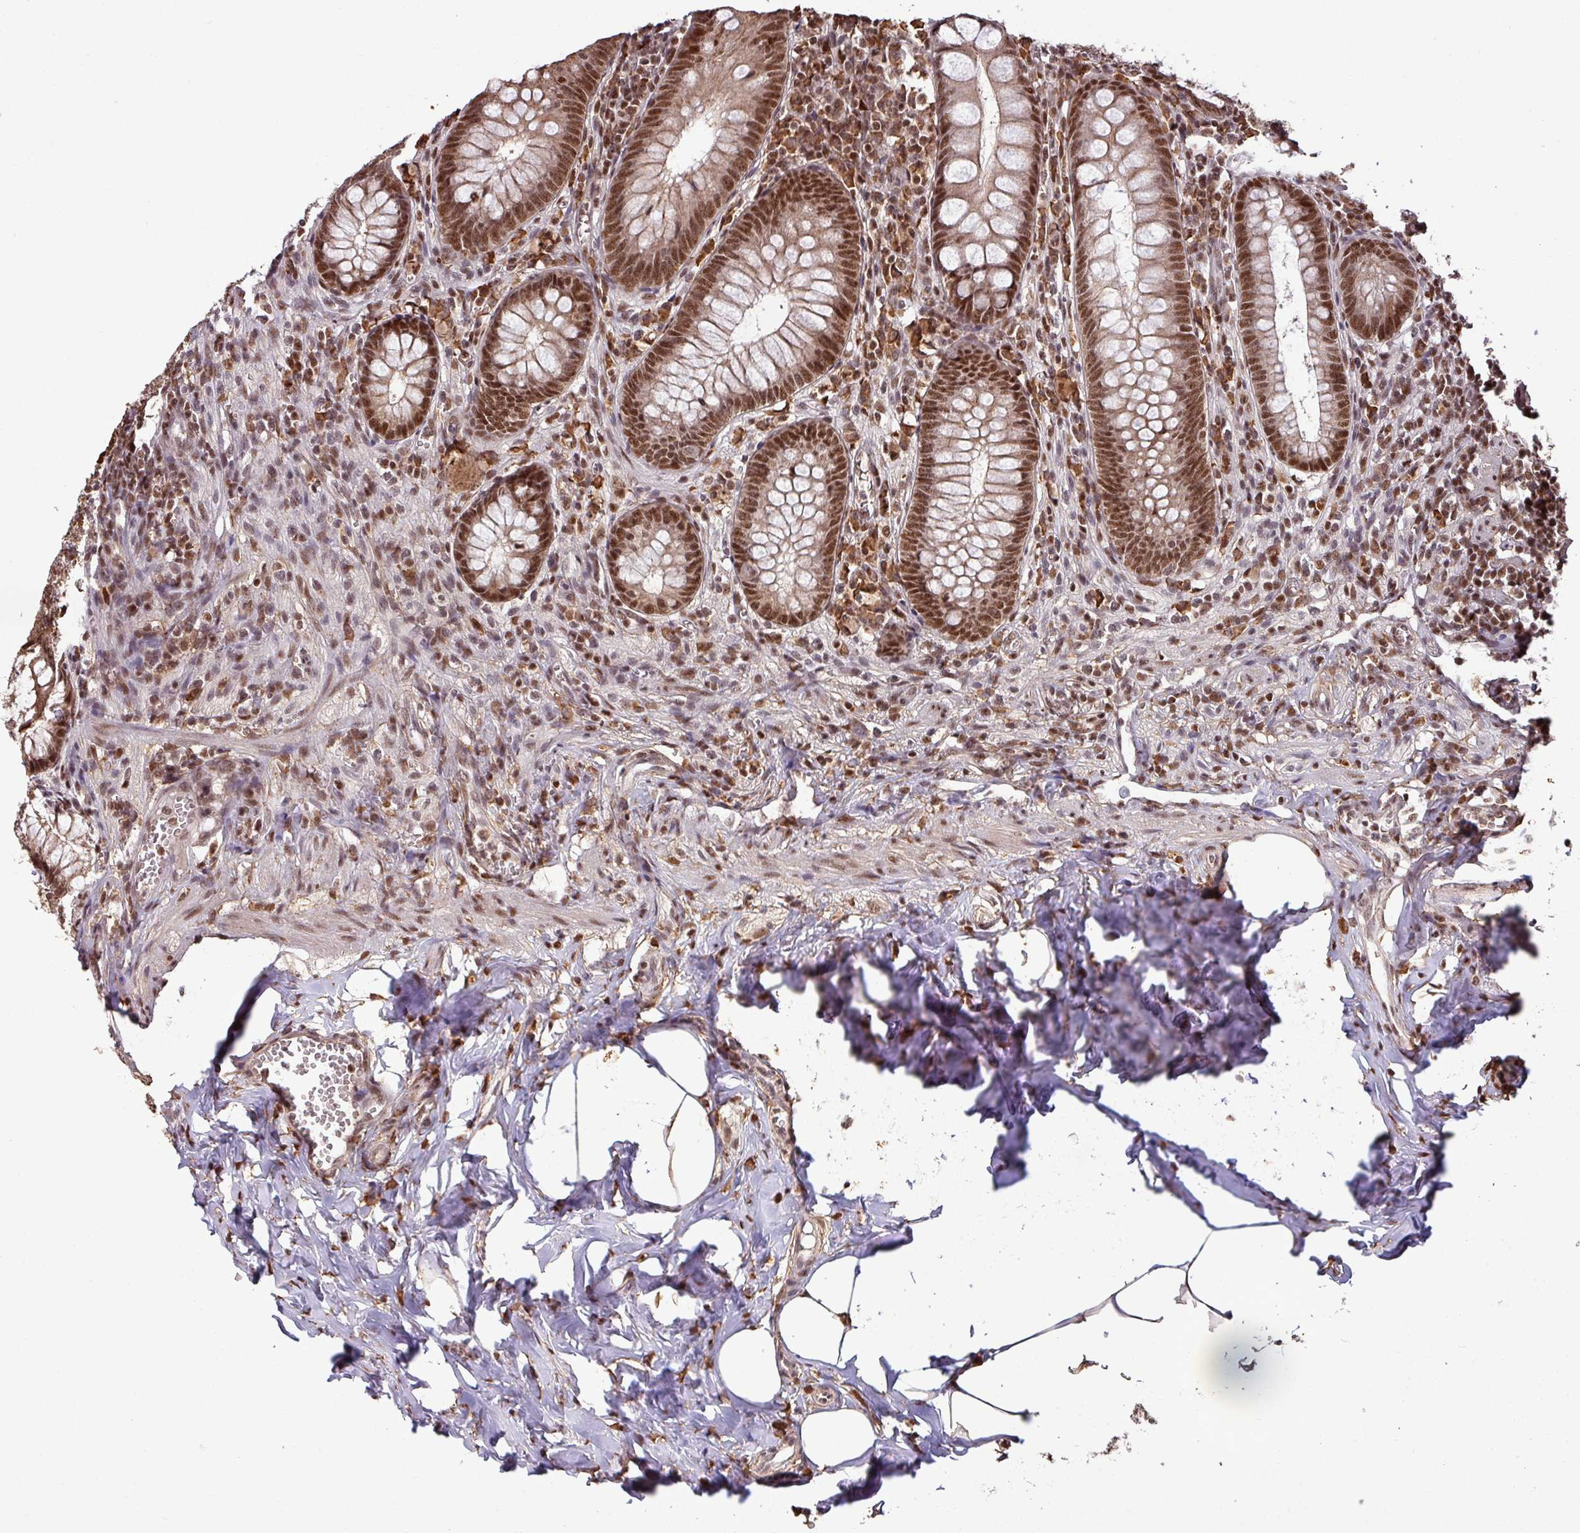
{"staining": {"intensity": "strong", "quantity": ">75%", "location": "nuclear"}, "tissue": "appendix", "cell_type": "Glandular cells", "image_type": "normal", "snomed": [{"axis": "morphology", "description": "Normal tissue, NOS"}, {"axis": "topography", "description": "Appendix"}], "caption": "The immunohistochemical stain labels strong nuclear positivity in glandular cells of normal appendix. (Stains: DAB in brown, nuclei in blue, Microscopy: brightfield microscopy at high magnification).", "gene": "PHF23", "patient": {"sex": "male", "age": 56}}